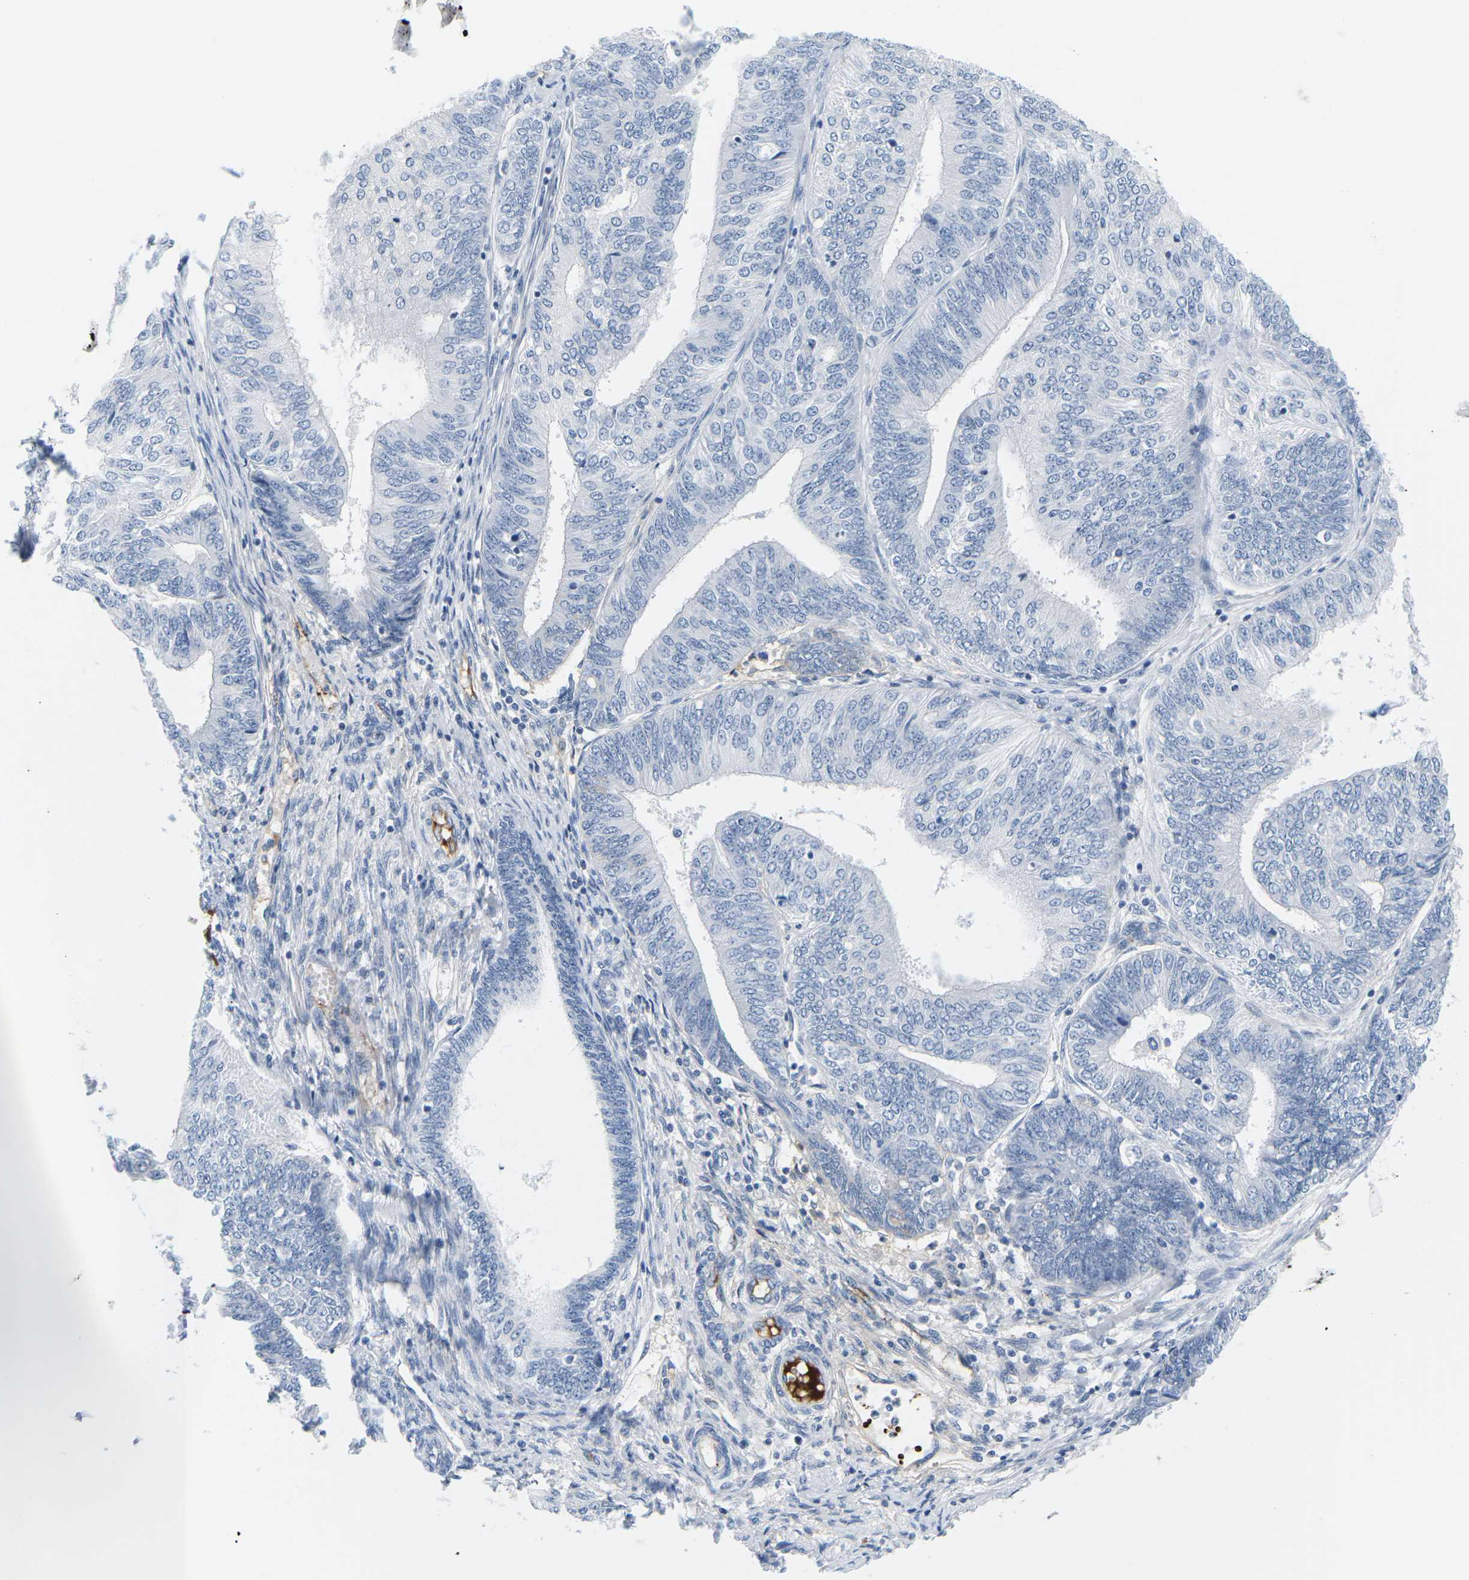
{"staining": {"intensity": "negative", "quantity": "none", "location": "none"}, "tissue": "endometrial cancer", "cell_type": "Tumor cells", "image_type": "cancer", "snomed": [{"axis": "morphology", "description": "Adenocarcinoma, NOS"}, {"axis": "topography", "description": "Endometrium"}], "caption": "High magnification brightfield microscopy of endometrial adenocarcinoma stained with DAB (3,3'-diaminobenzidine) (brown) and counterstained with hematoxylin (blue): tumor cells show no significant expression.", "gene": "APOB", "patient": {"sex": "female", "age": 58}}